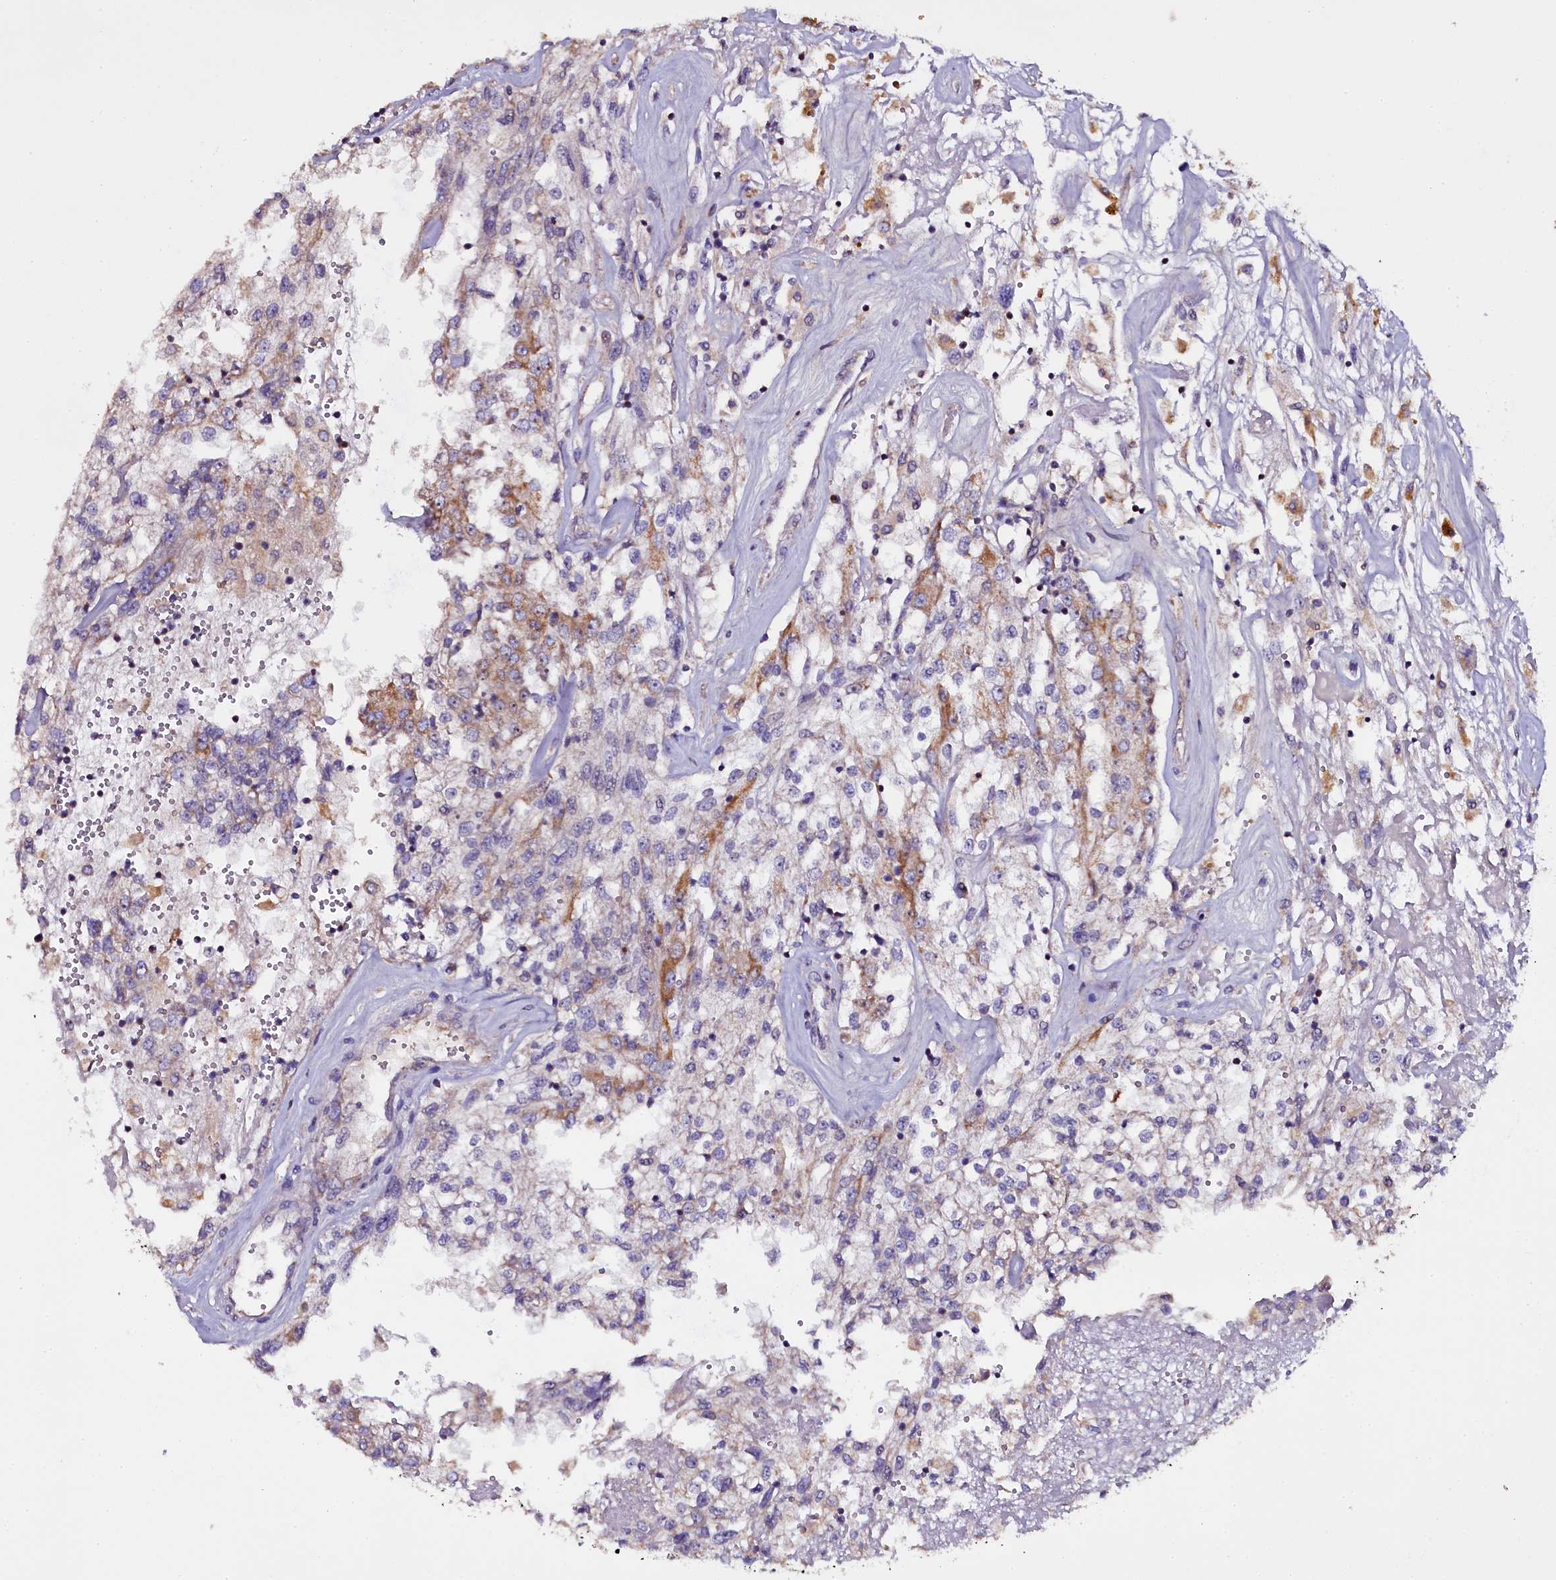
{"staining": {"intensity": "moderate", "quantity": "<25%", "location": "cytoplasmic/membranous"}, "tissue": "renal cancer", "cell_type": "Tumor cells", "image_type": "cancer", "snomed": [{"axis": "morphology", "description": "Adenocarcinoma, NOS"}, {"axis": "topography", "description": "Kidney"}], "caption": "A brown stain labels moderate cytoplasmic/membranous positivity of a protein in adenocarcinoma (renal) tumor cells. (Stains: DAB in brown, nuclei in blue, Microscopy: brightfield microscopy at high magnification).", "gene": "NAA80", "patient": {"sex": "female", "age": 52}}